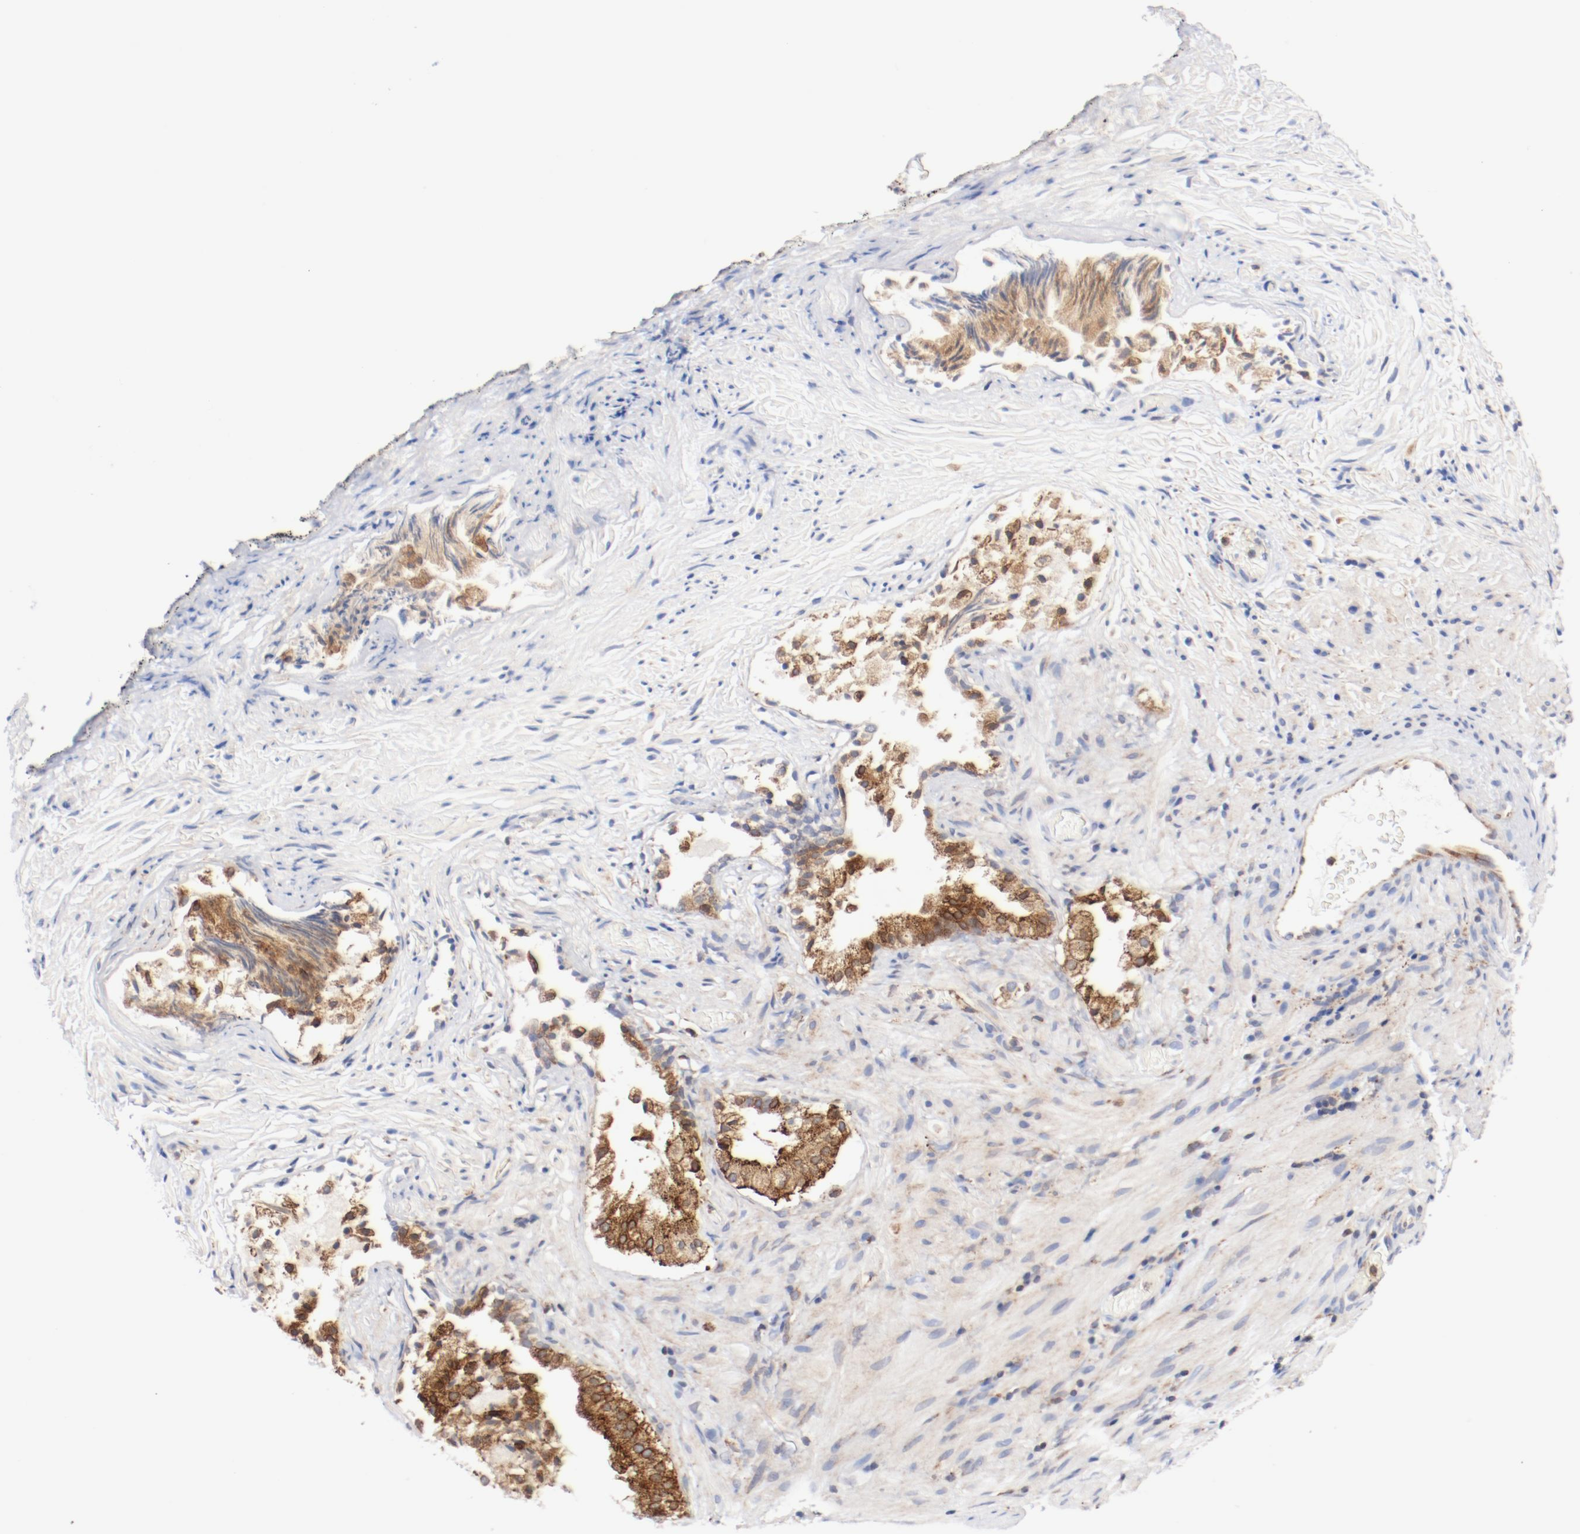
{"staining": {"intensity": "moderate", "quantity": ">75%", "location": "cytoplasmic/membranous"}, "tissue": "prostate", "cell_type": "Glandular cells", "image_type": "normal", "snomed": [{"axis": "morphology", "description": "Normal tissue, NOS"}, {"axis": "topography", "description": "Prostate"}], "caption": "Moderate cytoplasmic/membranous staining for a protein is identified in approximately >75% of glandular cells of benign prostate using immunohistochemistry.", "gene": "PDPK1", "patient": {"sex": "male", "age": 76}}